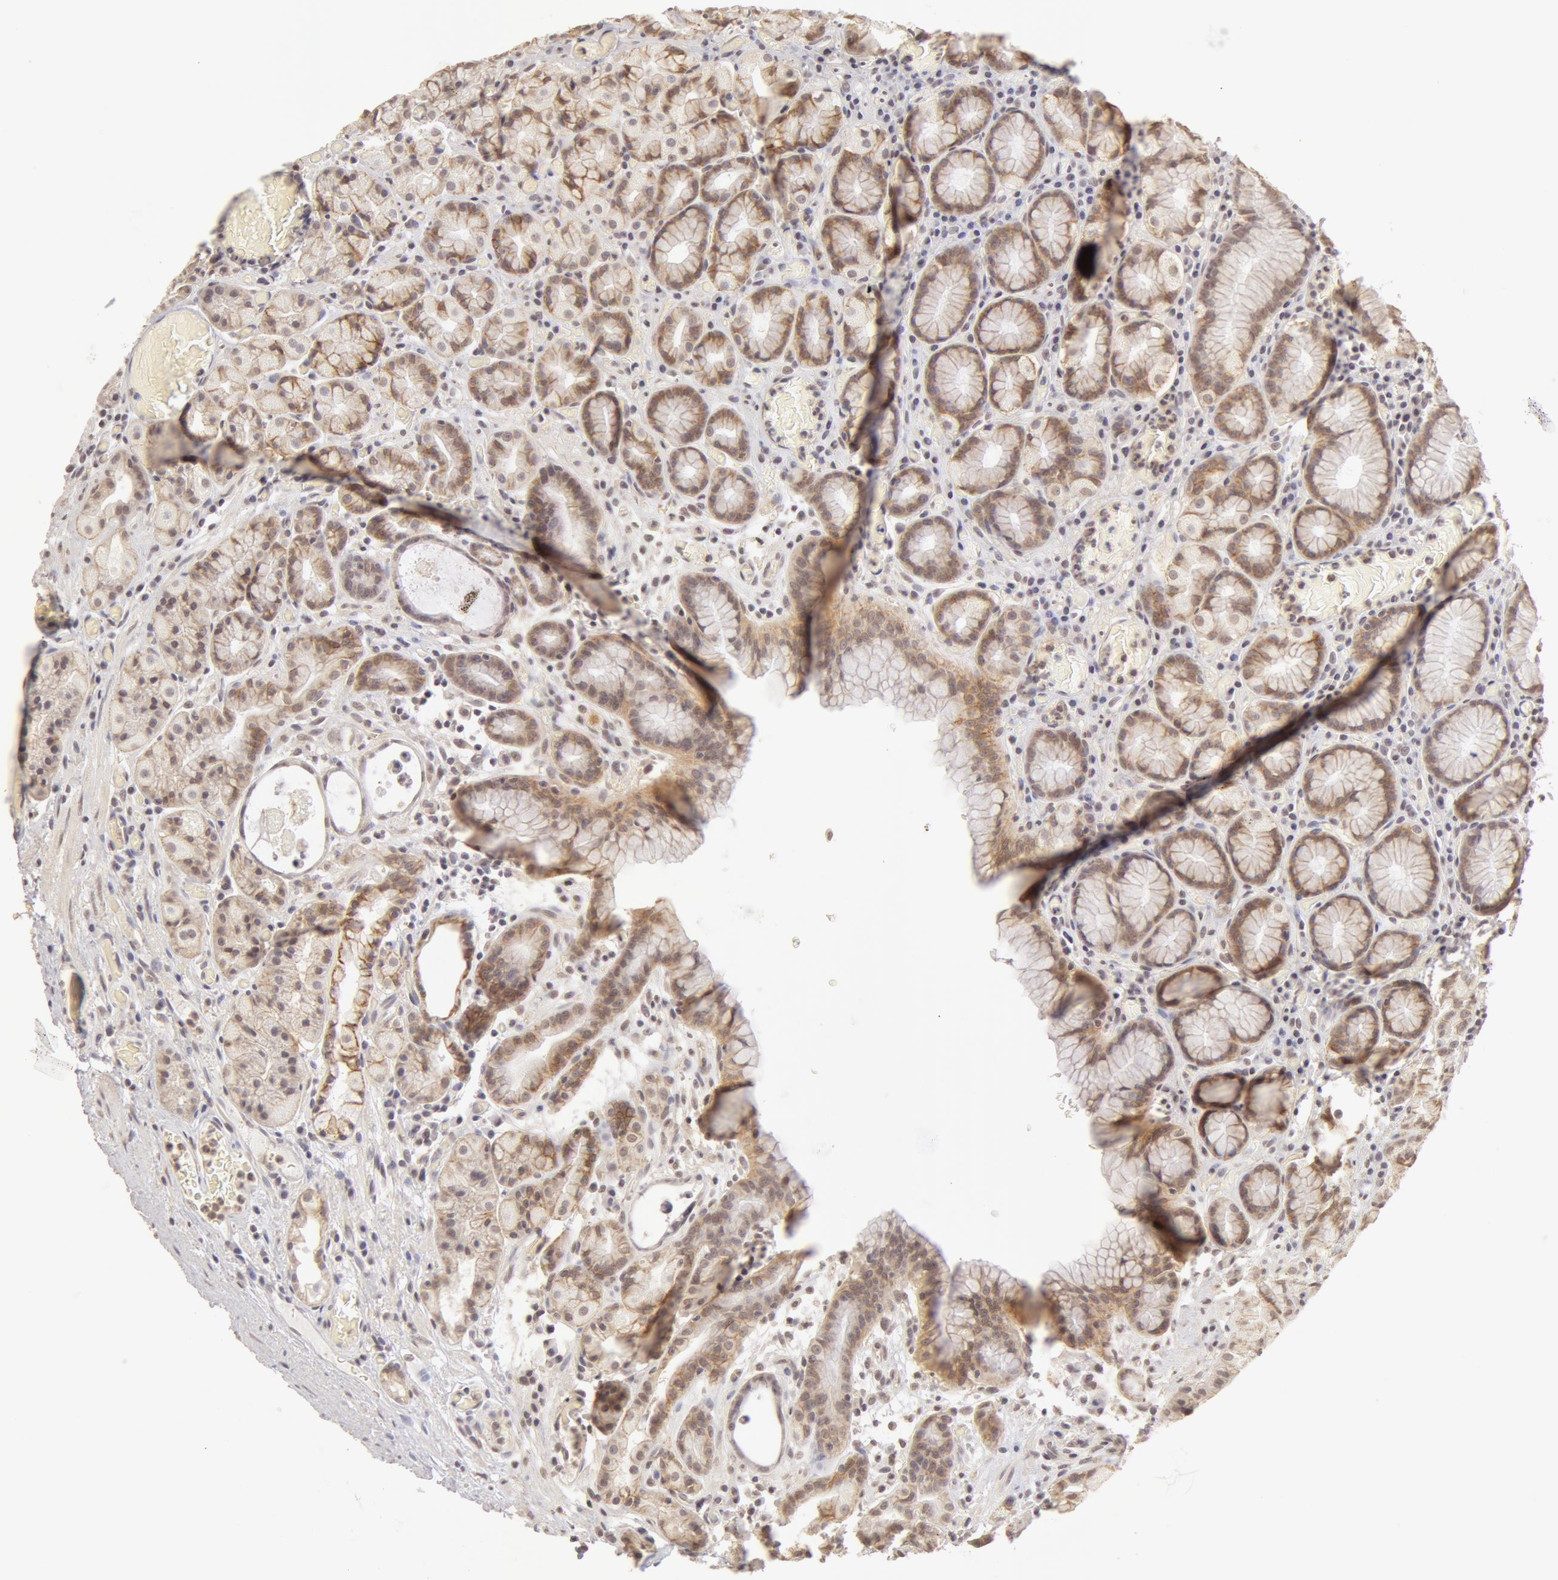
{"staining": {"intensity": "moderate", "quantity": ">75%", "location": "cytoplasmic/membranous"}, "tissue": "stomach", "cell_type": "Glandular cells", "image_type": "normal", "snomed": [{"axis": "morphology", "description": "Normal tissue, NOS"}, {"axis": "topography", "description": "Stomach, lower"}], "caption": "Protein expression by IHC reveals moderate cytoplasmic/membranous positivity in about >75% of glandular cells in normal stomach.", "gene": "ADAM10", "patient": {"sex": "male", "age": 58}}